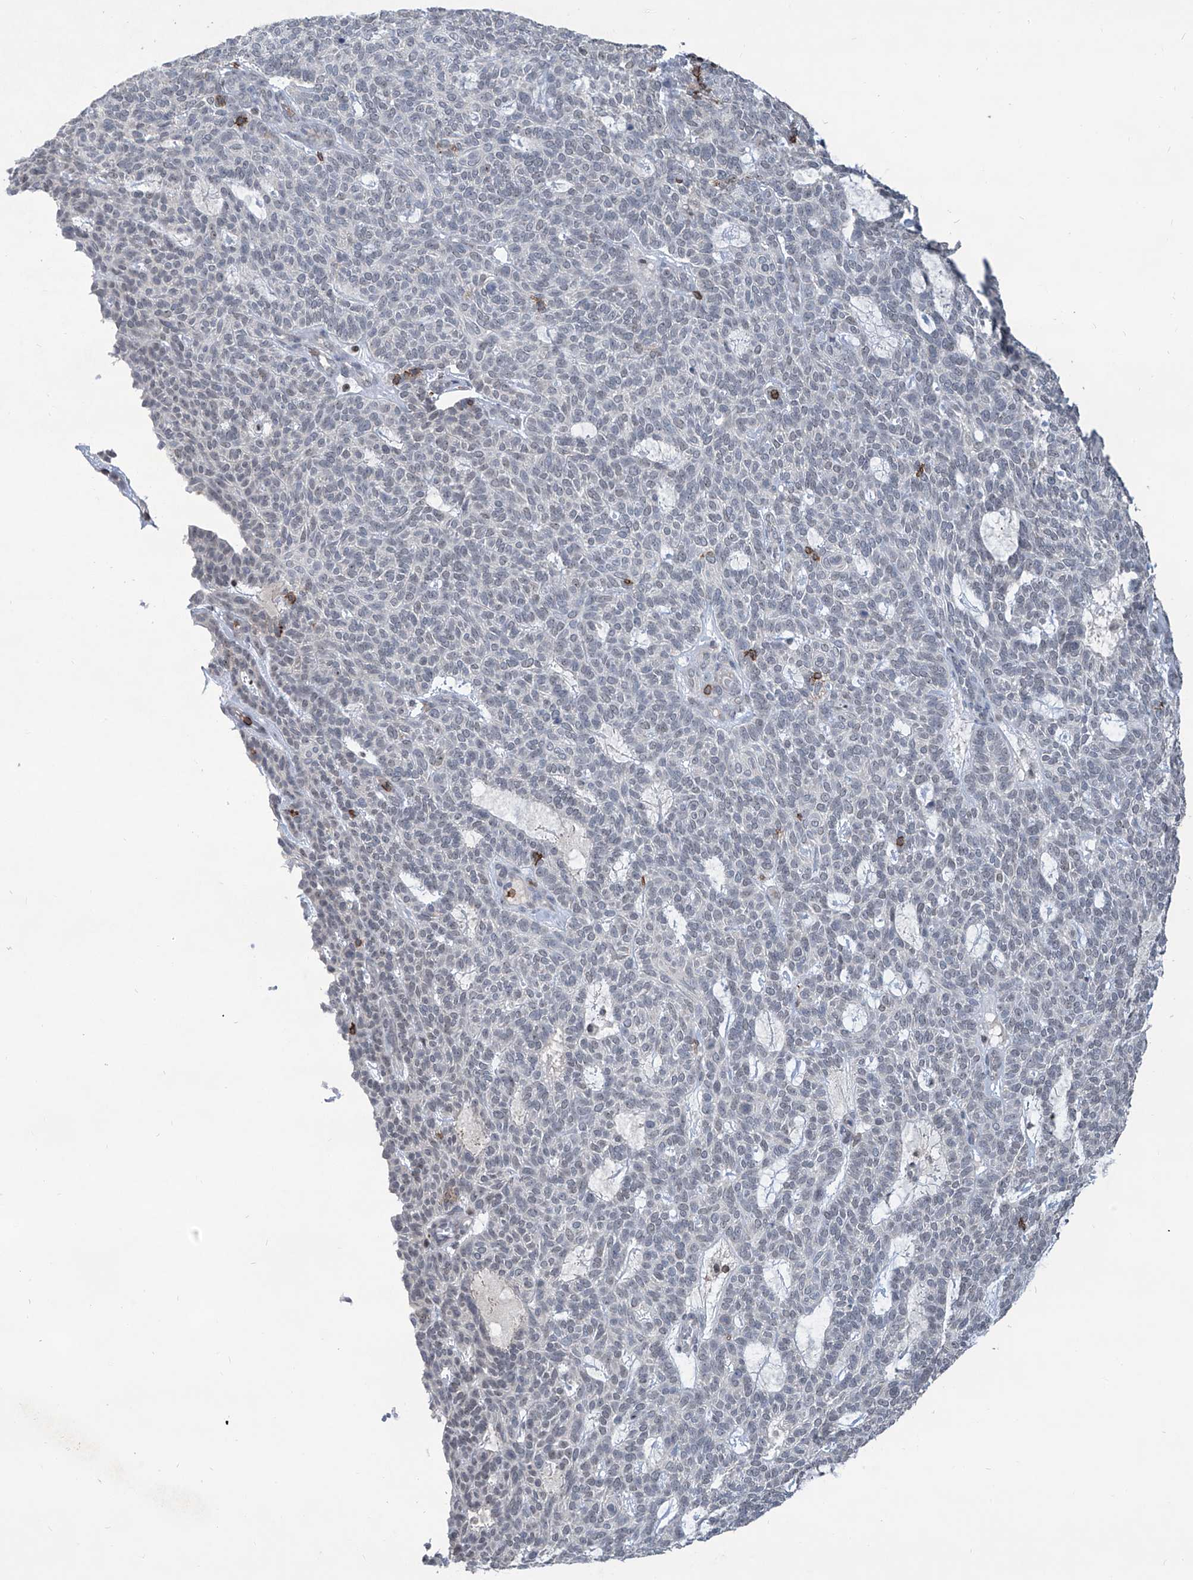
{"staining": {"intensity": "moderate", "quantity": "<25%", "location": "nuclear"}, "tissue": "skin cancer", "cell_type": "Tumor cells", "image_type": "cancer", "snomed": [{"axis": "morphology", "description": "Squamous cell carcinoma, NOS"}, {"axis": "topography", "description": "Skin"}], "caption": "Skin squamous cell carcinoma stained for a protein demonstrates moderate nuclear positivity in tumor cells.", "gene": "ZBTB48", "patient": {"sex": "female", "age": 90}}